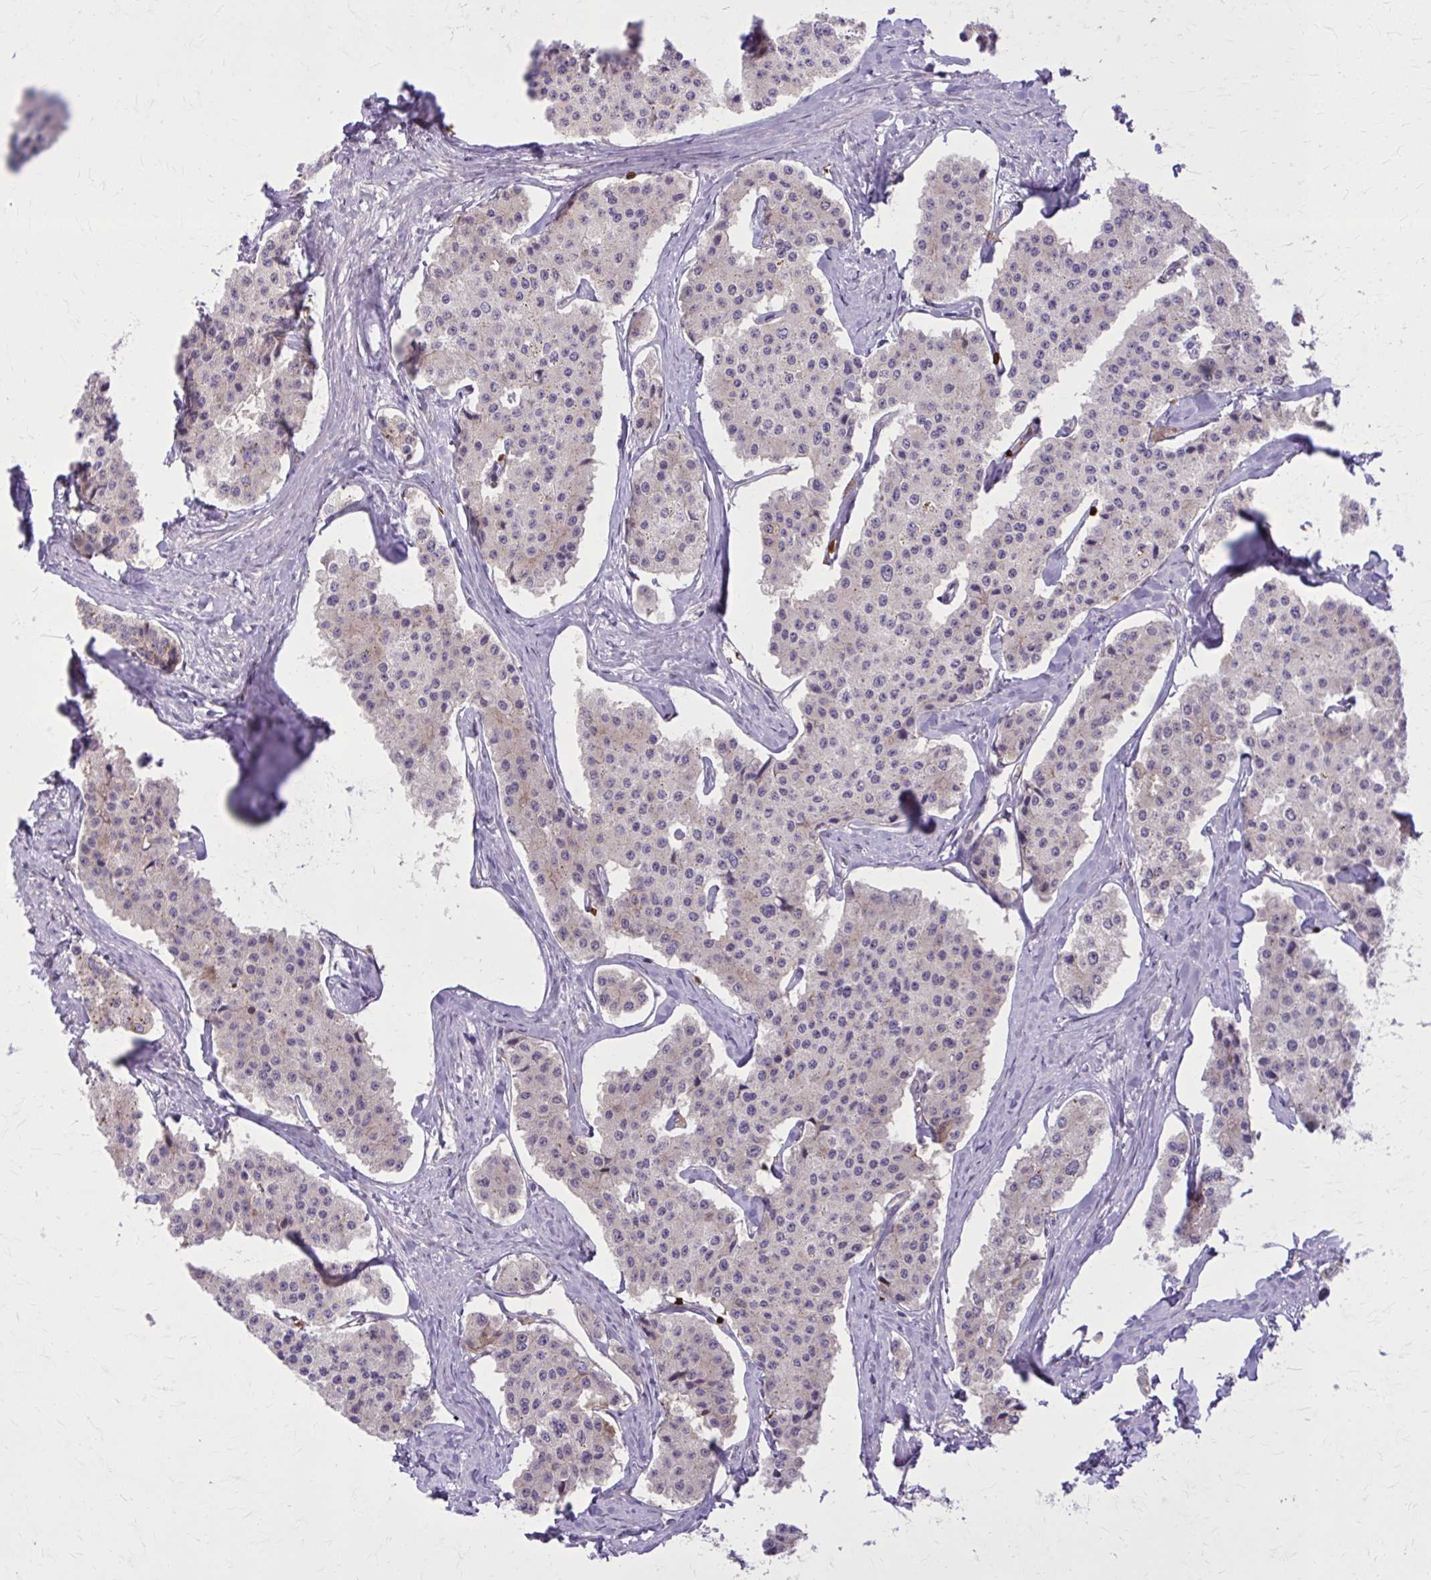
{"staining": {"intensity": "weak", "quantity": "<25%", "location": "cytoplasmic/membranous"}, "tissue": "carcinoid", "cell_type": "Tumor cells", "image_type": "cancer", "snomed": [{"axis": "morphology", "description": "Carcinoid, malignant, NOS"}, {"axis": "topography", "description": "Small intestine"}], "caption": "High power microscopy micrograph of an immunohistochemistry (IHC) micrograph of carcinoid, revealing no significant expression in tumor cells.", "gene": "SNF8", "patient": {"sex": "female", "age": 65}}